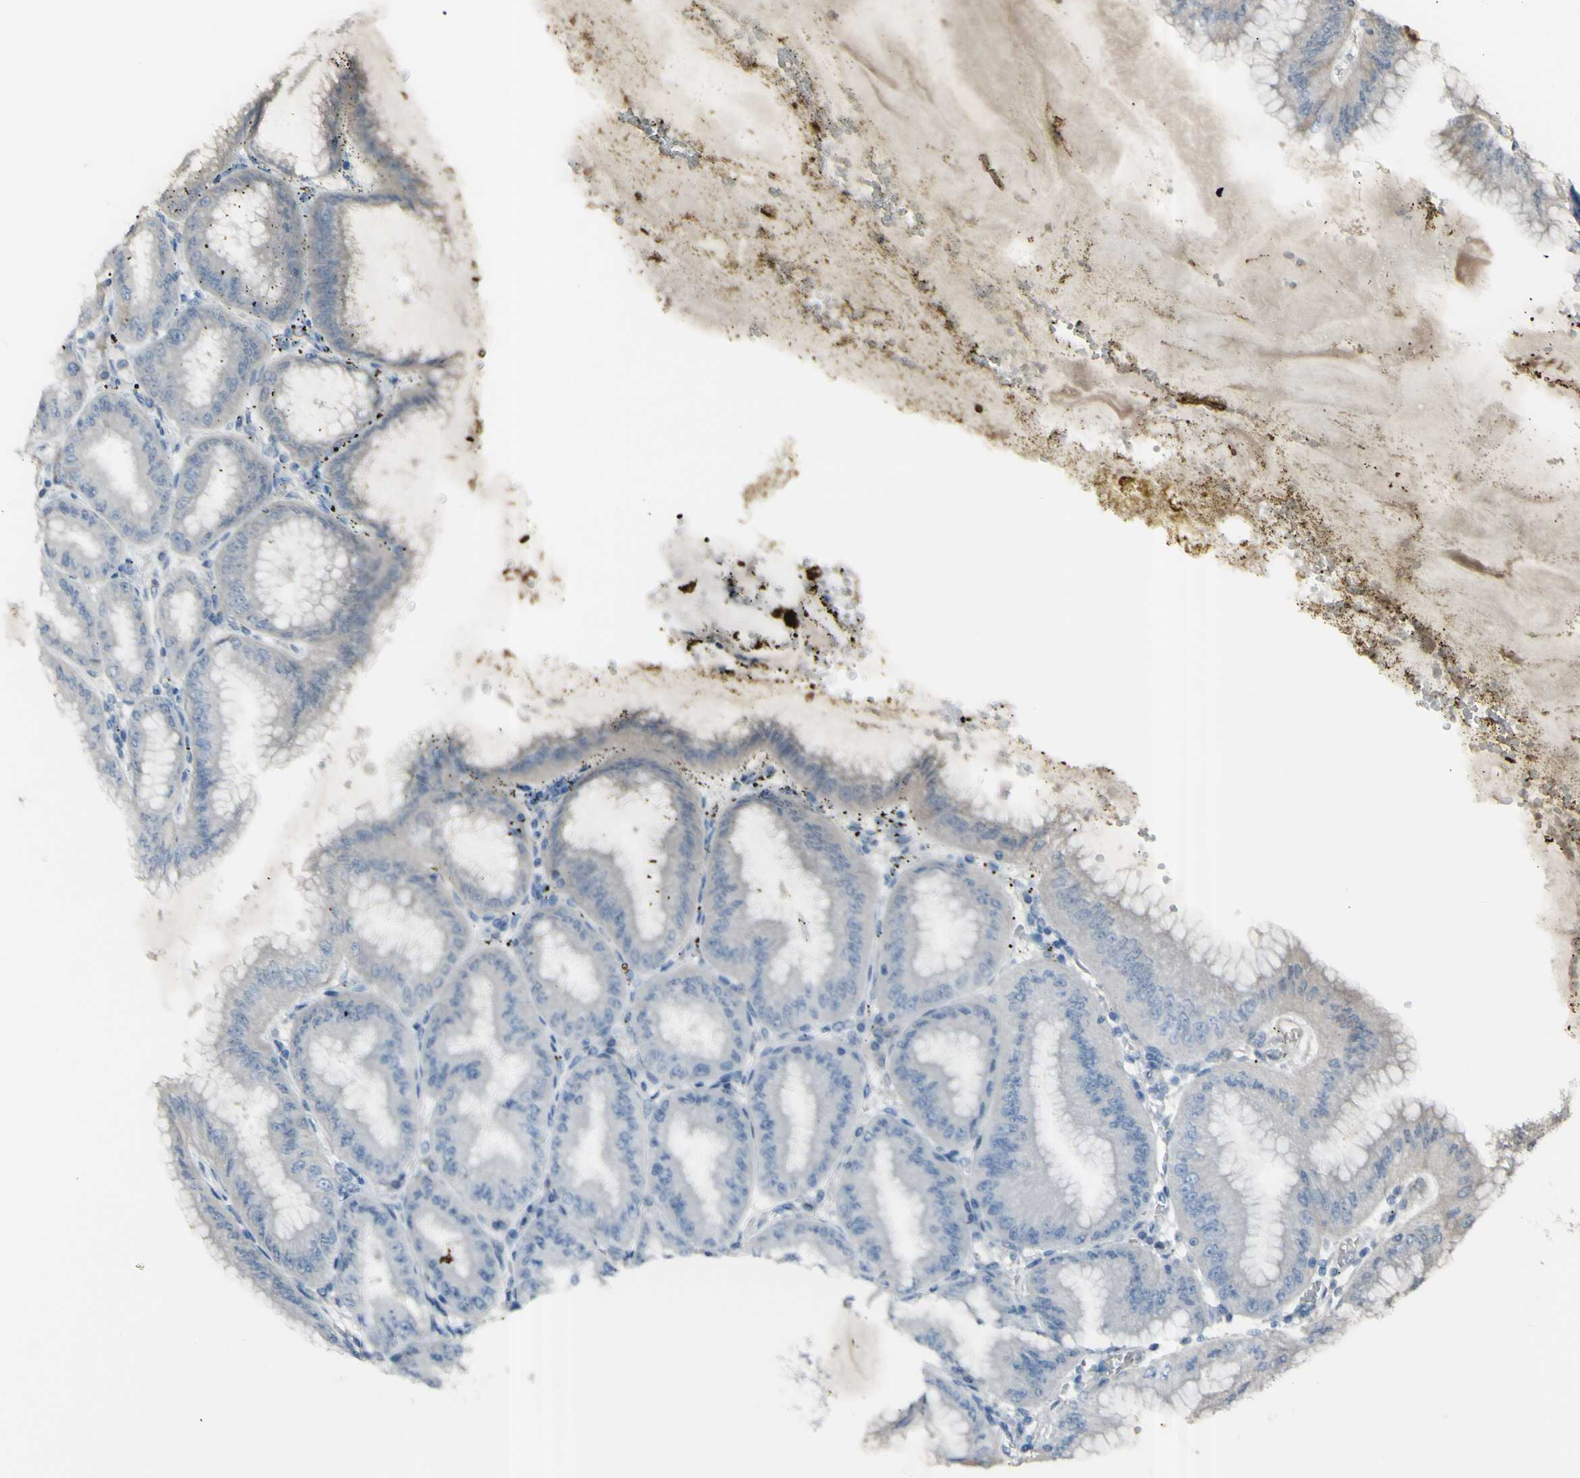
{"staining": {"intensity": "weak", "quantity": "25%-75%", "location": "cytoplasmic/membranous"}, "tissue": "stomach", "cell_type": "Glandular cells", "image_type": "normal", "snomed": [{"axis": "morphology", "description": "Normal tissue, NOS"}, {"axis": "topography", "description": "Stomach, lower"}], "caption": "High-power microscopy captured an immunohistochemistry (IHC) histopathology image of benign stomach, revealing weak cytoplasmic/membranous expression in approximately 25%-75% of glandular cells.", "gene": "GNAS", "patient": {"sex": "male", "age": 71}}